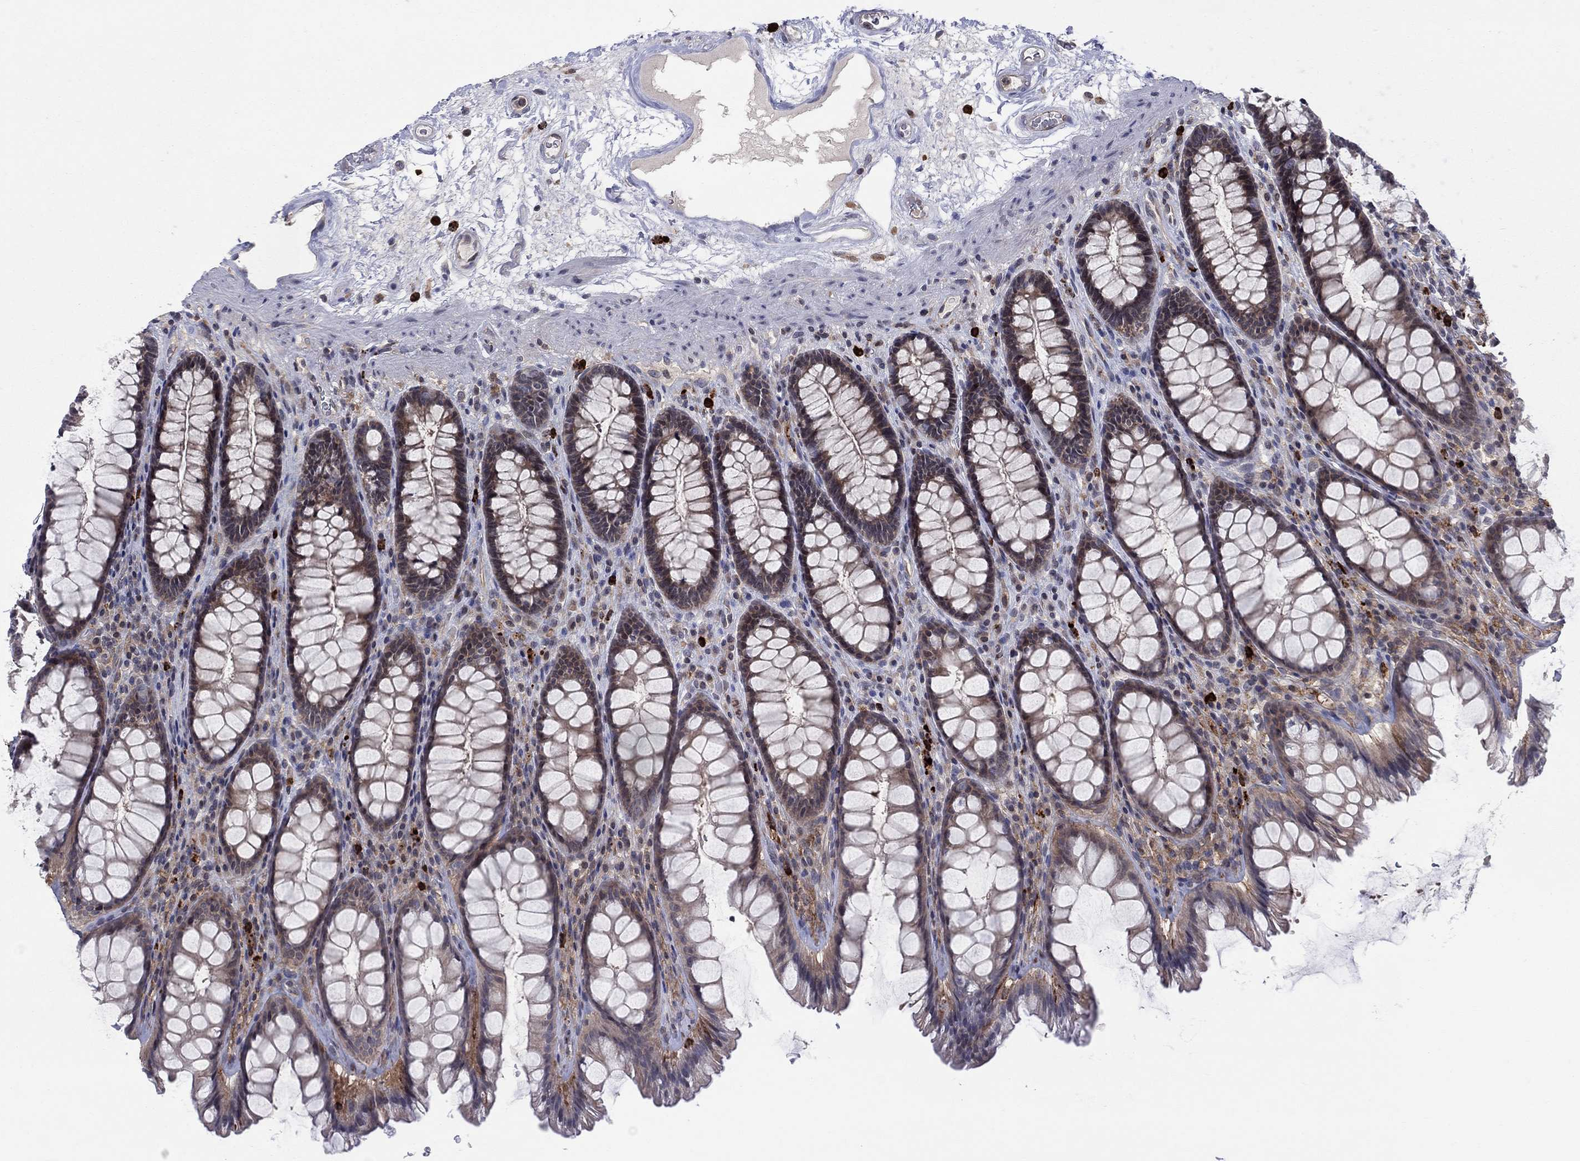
{"staining": {"intensity": "weak", "quantity": ">75%", "location": "cytoplasmic/membranous"}, "tissue": "rectum", "cell_type": "Glandular cells", "image_type": "normal", "snomed": [{"axis": "morphology", "description": "Normal tissue, NOS"}, {"axis": "topography", "description": "Rectum"}], "caption": "Glandular cells show low levels of weak cytoplasmic/membranous expression in about >75% of cells in normal human rectum. Immunohistochemistry (ihc) stains the protein in brown and the nuclei are stained blue.", "gene": "ZNHIT3", "patient": {"sex": "male", "age": 72}}